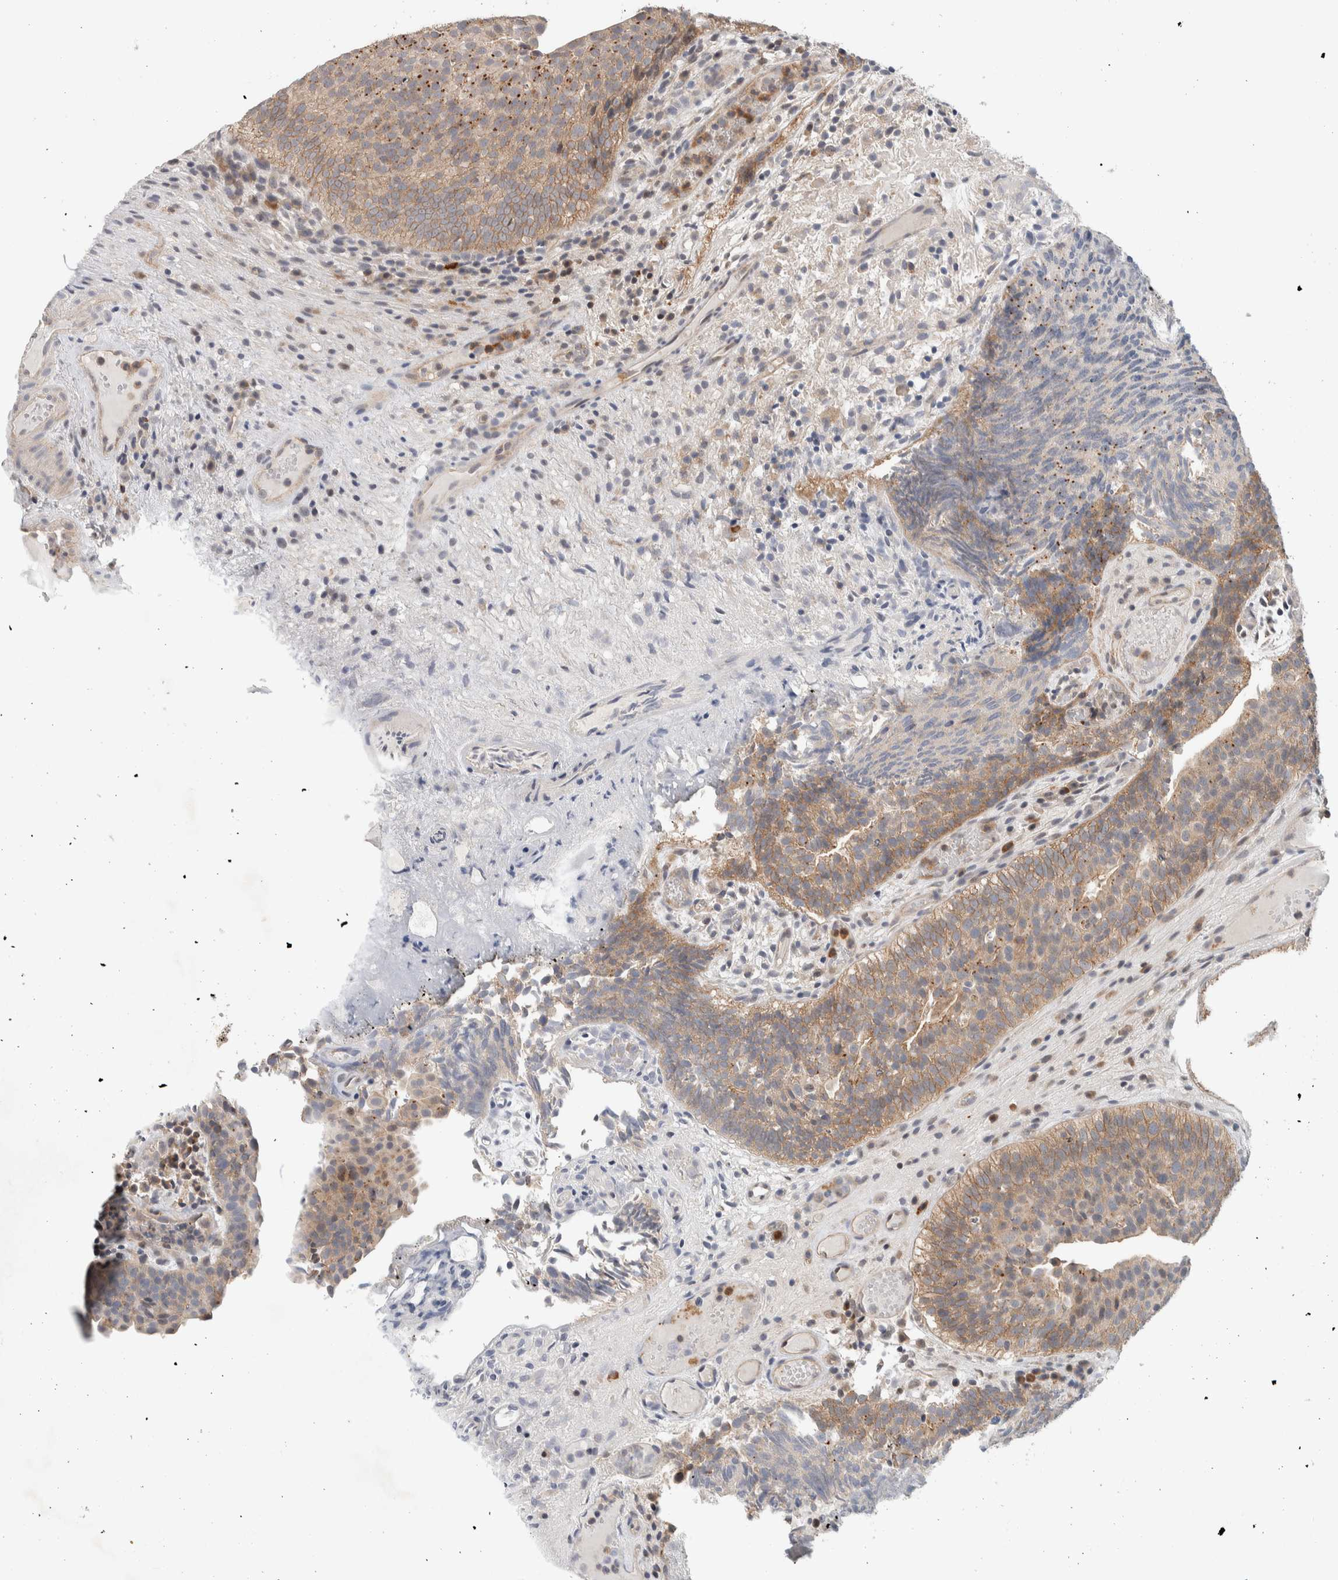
{"staining": {"intensity": "moderate", "quantity": "25%-75%", "location": "cytoplasmic/membranous"}, "tissue": "urothelial cancer", "cell_type": "Tumor cells", "image_type": "cancer", "snomed": [{"axis": "morphology", "description": "Urothelial carcinoma, Low grade"}, {"axis": "topography", "description": "Urinary bladder"}], "caption": "Low-grade urothelial carcinoma stained for a protein shows moderate cytoplasmic/membranous positivity in tumor cells. The protein of interest is shown in brown color, while the nuclei are stained blue.", "gene": "DEPTOR", "patient": {"sex": "male", "age": 86}}